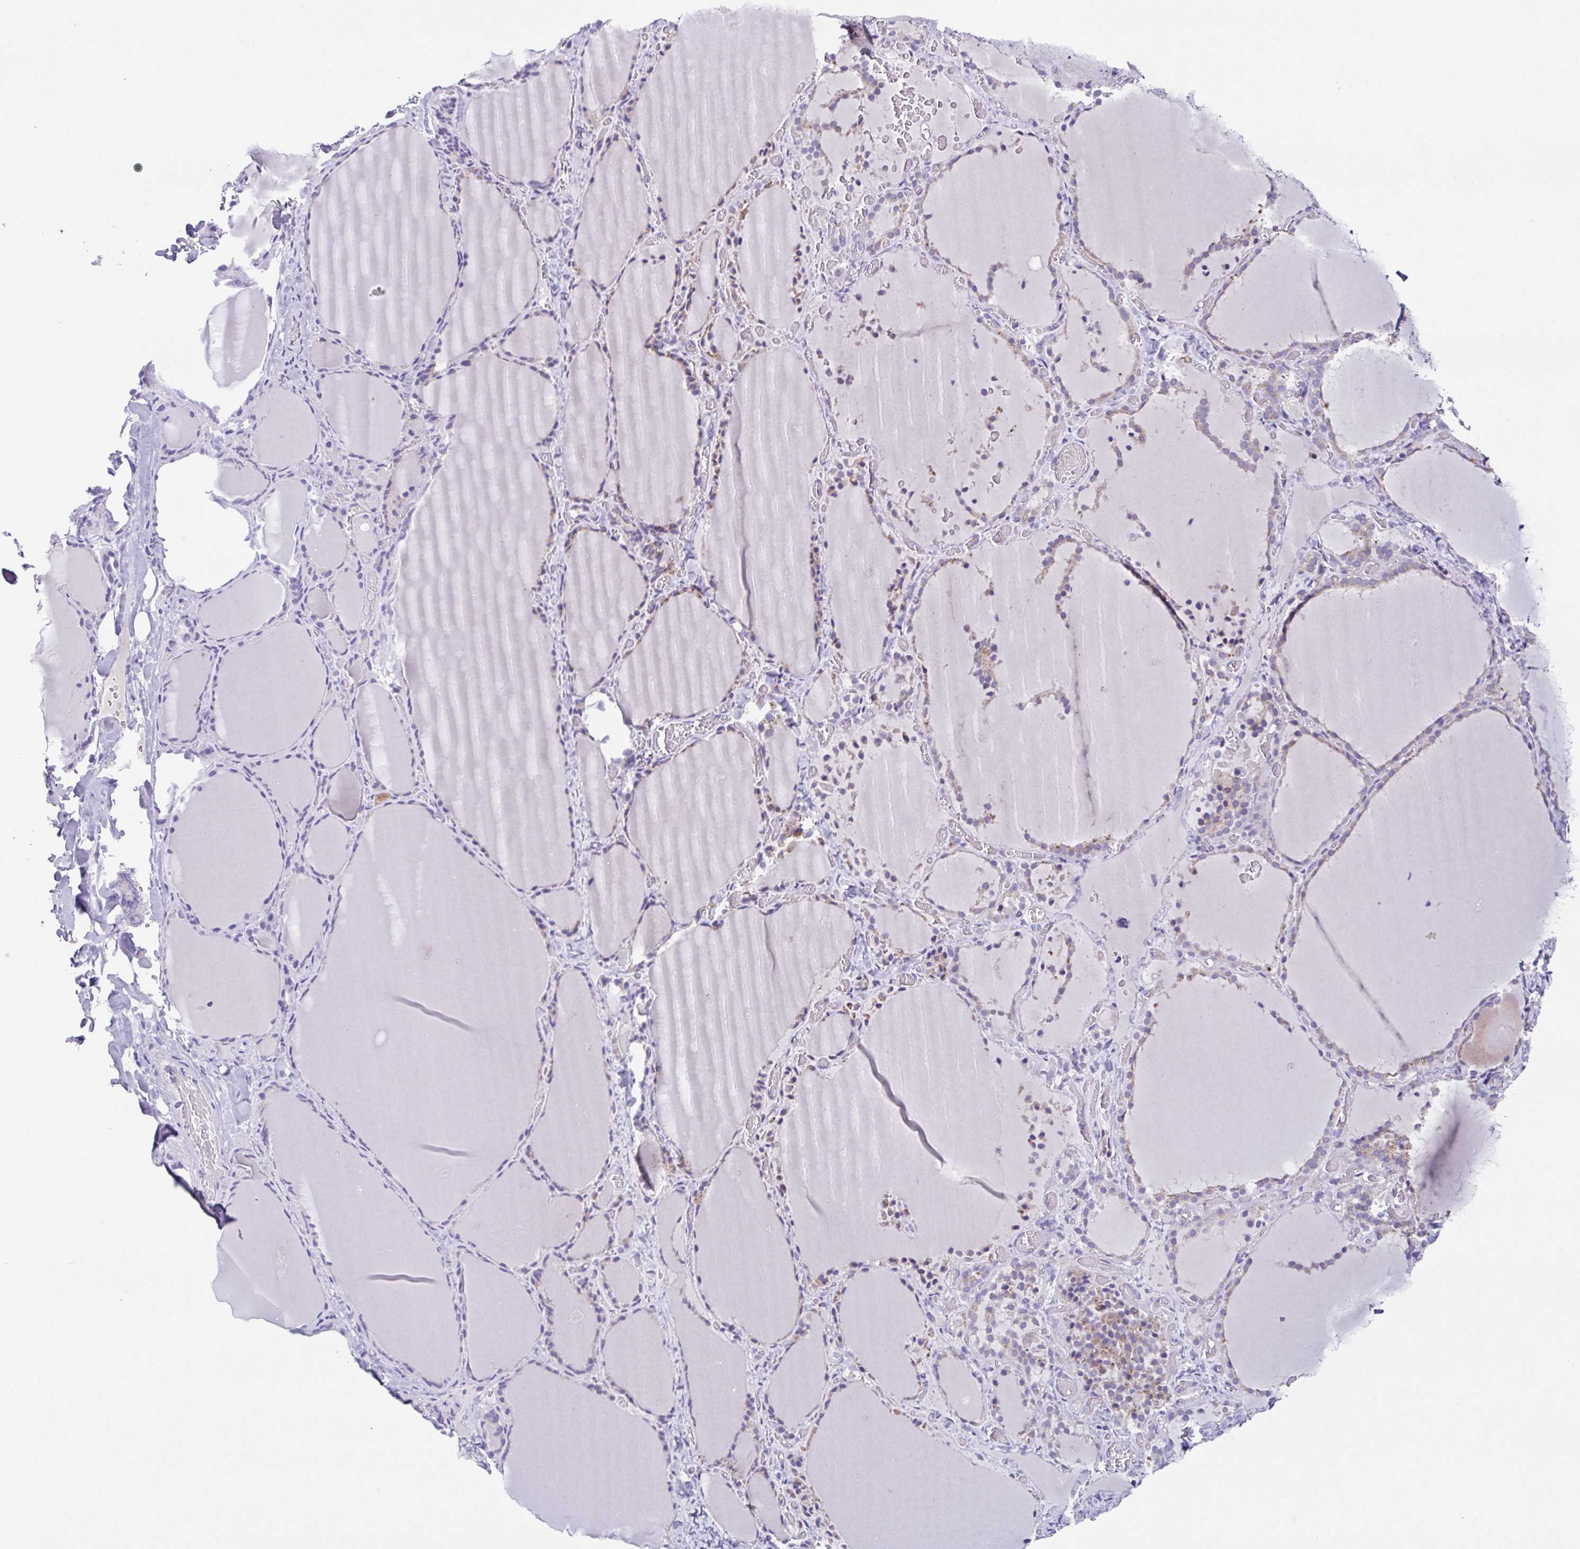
{"staining": {"intensity": "weak", "quantity": "<25%", "location": "cytoplasmic/membranous"}, "tissue": "thyroid gland", "cell_type": "Glandular cells", "image_type": "normal", "snomed": [{"axis": "morphology", "description": "Normal tissue, NOS"}, {"axis": "topography", "description": "Thyroid gland"}], "caption": "Immunohistochemistry (IHC) of normal thyroid gland reveals no staining in glandular cells.", "gene": "COL17A1", "patient": {"sex": "female", "age": 22}}